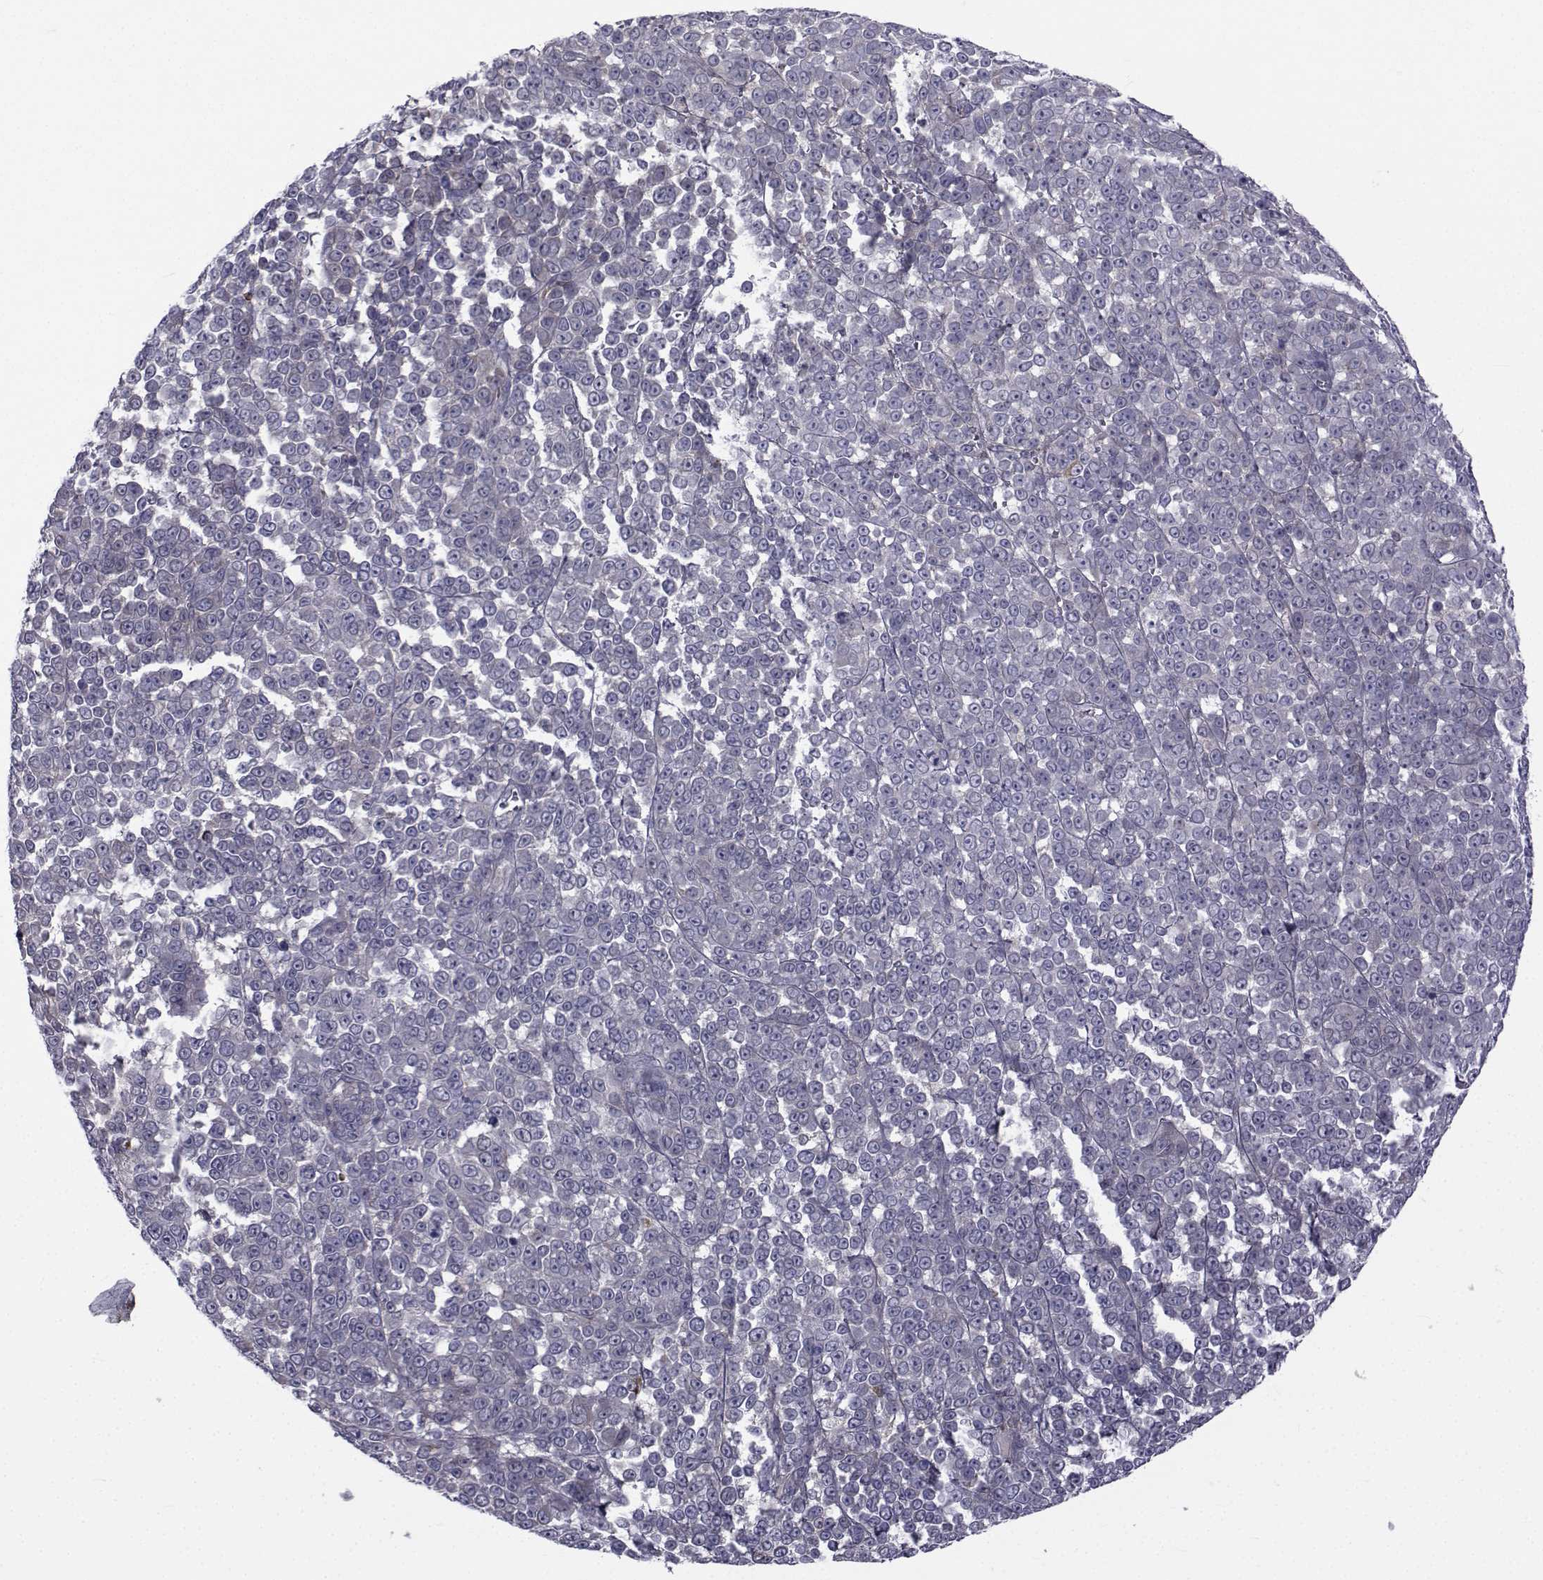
{"staining": {"intensity": "negative", "quantity": "none", "location": "none"}, "tissue": "melanoma", "cell_type": "Tumor cells", "image_type": "cancer", "snomed": [{"axis": "morphology", "description": "Malignant melanoma, NOS"}, {"axis": "topography", "description": "Skin"}], "caption": "Immunohistochemical staining of human malignant melanoma reveals no significant expression in tumor cells.", "gene": "SLC30A10", "patient": {"sex": "female", "age": 95}}